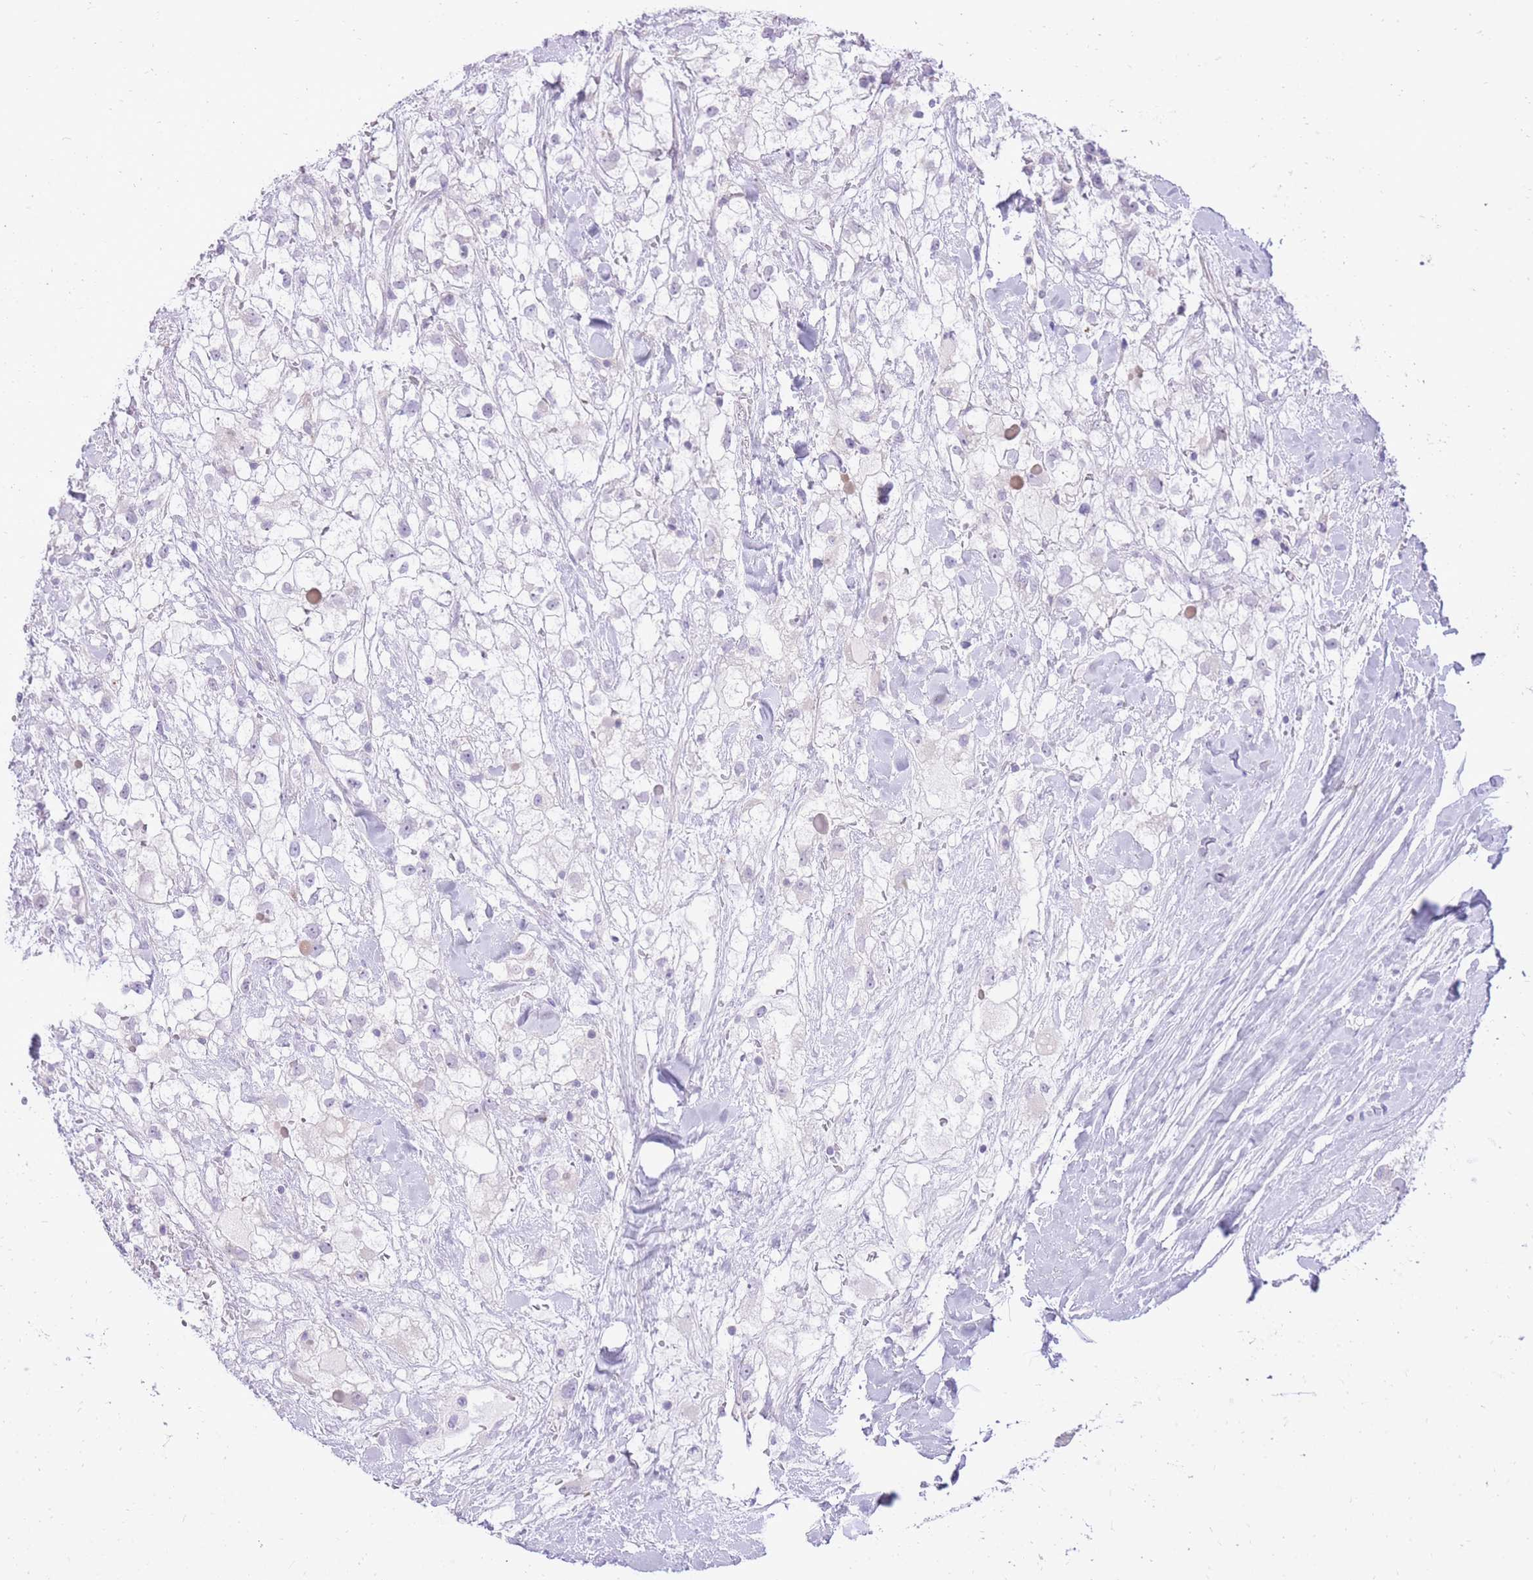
{"staining": {"intensity": "negative", "quantity": "none", "location": "none"}, "tissue": "renal cancer", "cell_type": "Tumor cells", "image_type": "cancer", "snomed": [{"axis": "morphology", "description": "Adenocarcinoma, NOS"}, {"axis": "topography", "description": "Kidney"}], "caption": "IHC of renal cancer (adenocarcinoma) demonstrates no positivity in tumor cells.", "gene": "DENND2D", "patient": {"sex": "male", "age": 59}}